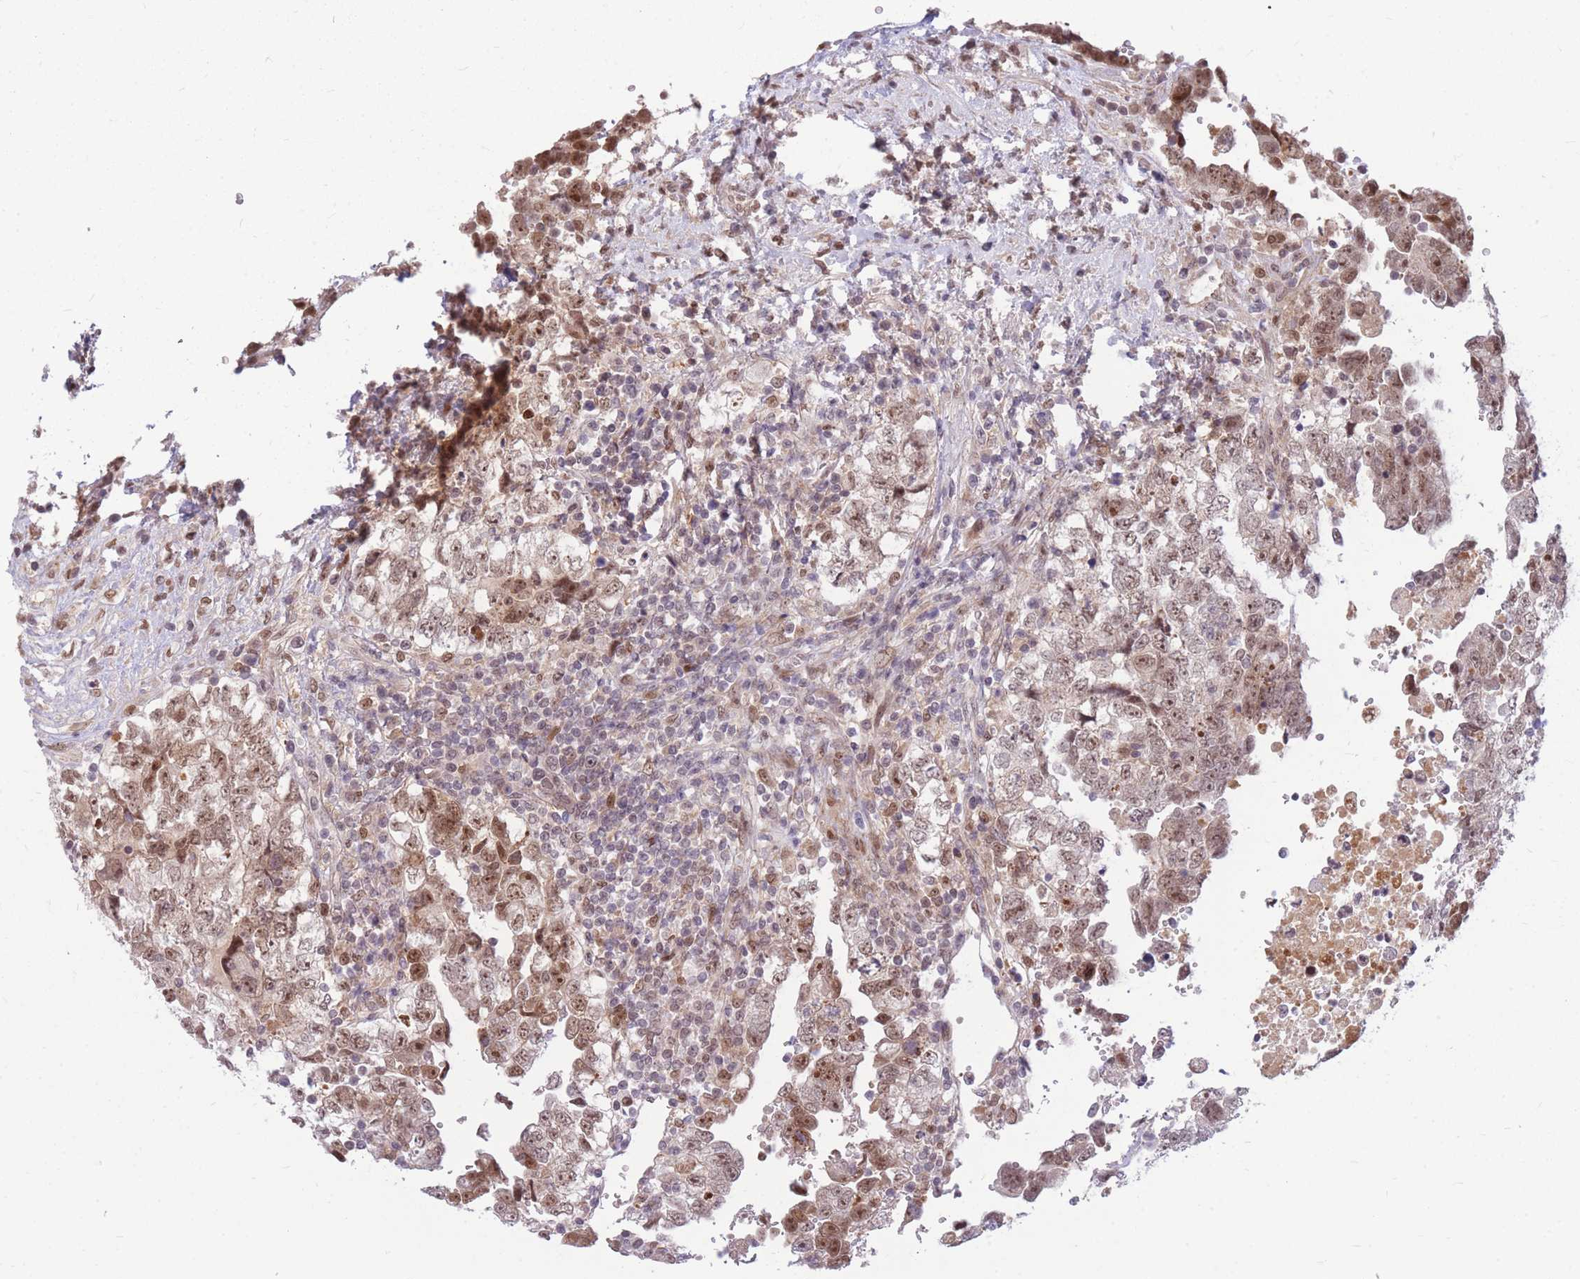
{"staining": {"intensity": "moderate", "quantity": ">75%", "location": "nuclear"}, "tissue": "testis cancer", "cell_type": "Tumor cells", "image_type": "cancer", "snomed": [{"axis": "morphology", "description": "Carcinoma, Embryonal, NOS"}, {"axis": "topography", "description": "Testis"}], "caption": "Immunohistochemical staining of human testis embryonal carcinoma exhibits medium levels of moderate nuclear protein positivity in approximately >75% of tumor cells. (IHC, brightfield microscopy, high magnification).", "gene": "ERCC2", "patient": {"sex": "male", "age": 37}}